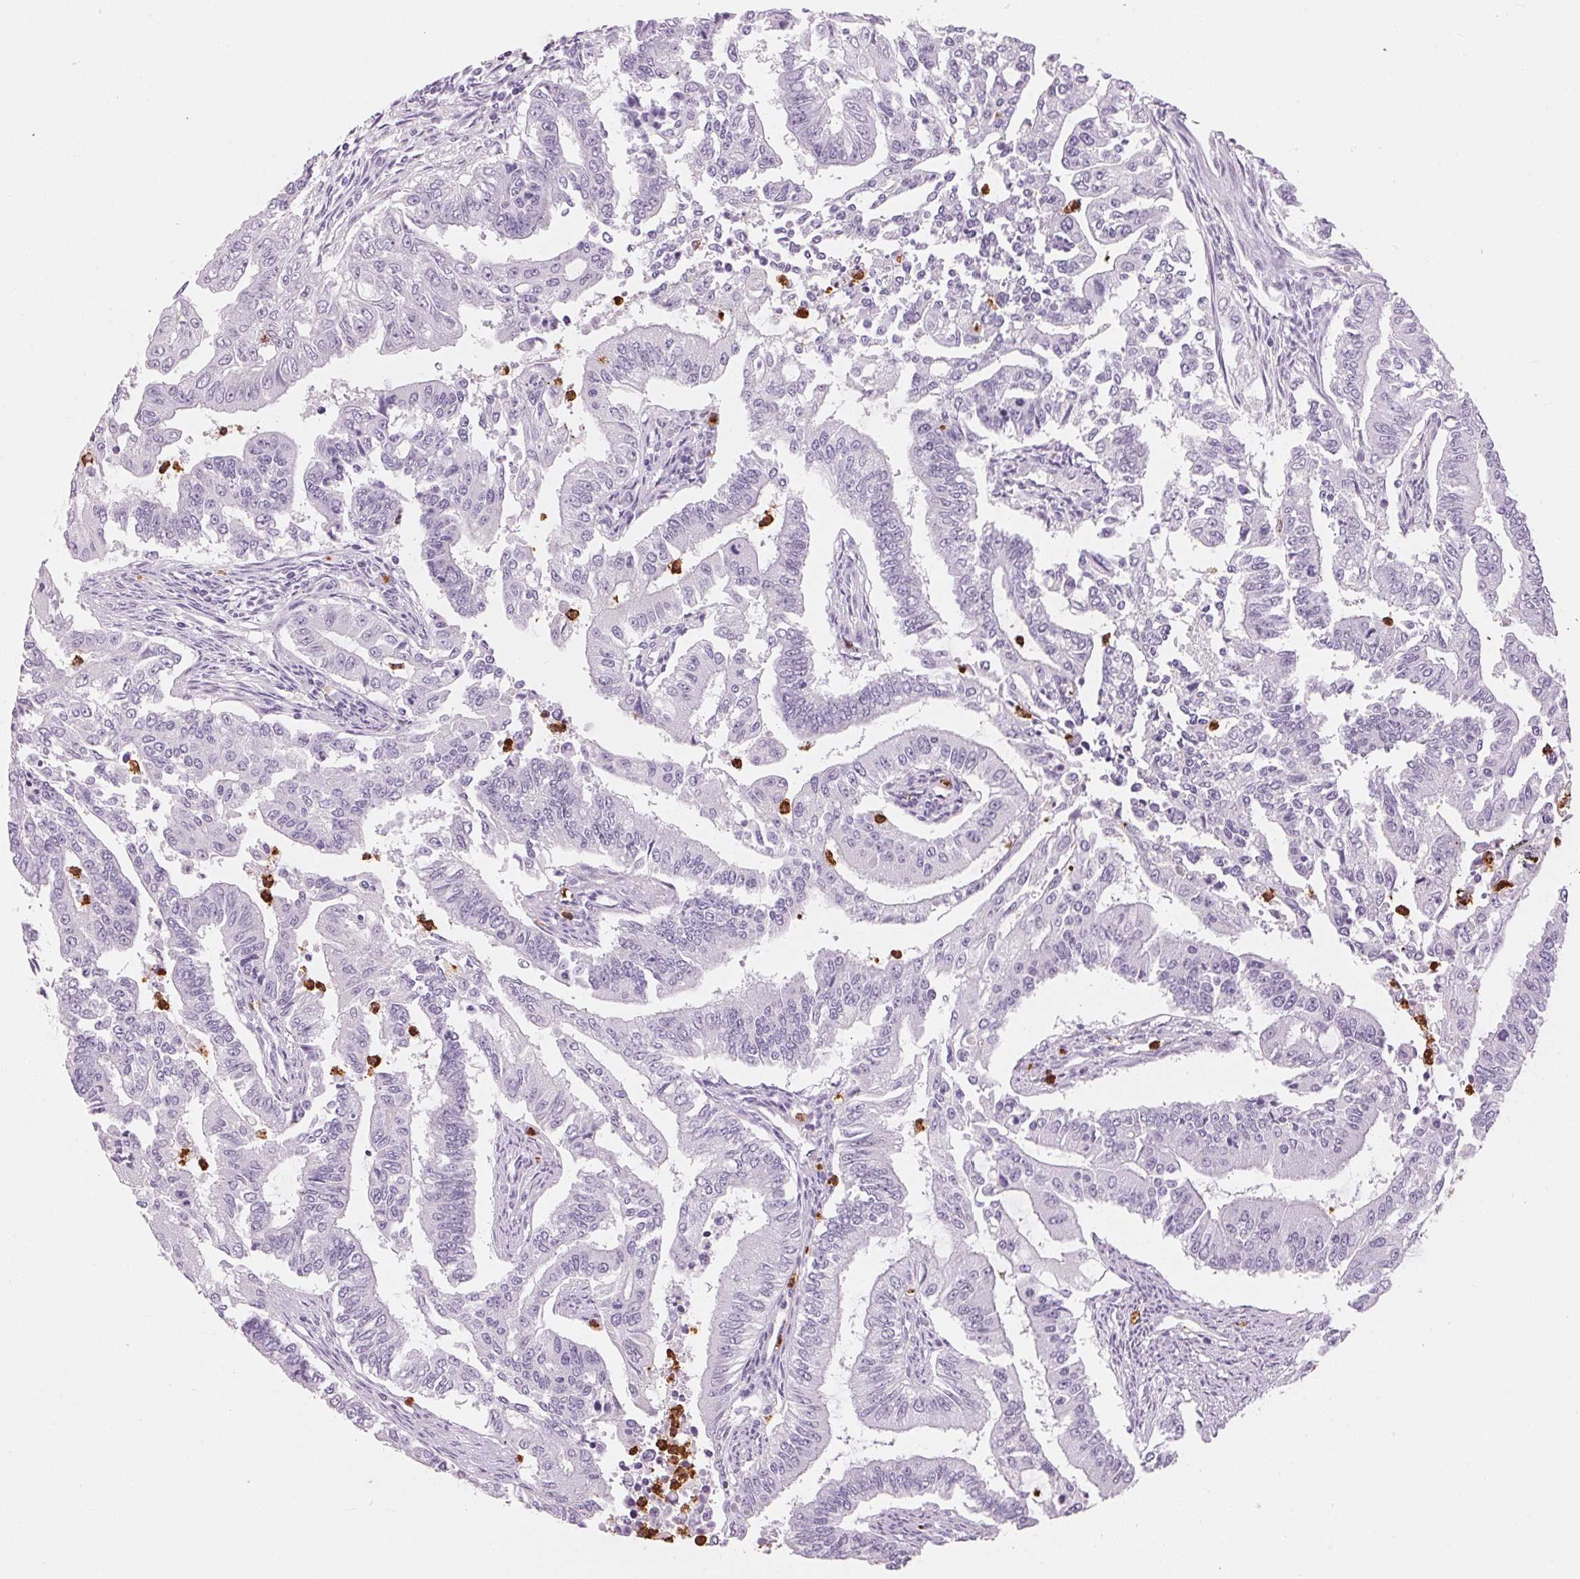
{"staining": {"intensity": "negative", "quantity": "none", "location": "none"}, "tissue": "endometrial cancer", "cell_type": "Tumor cells", "image_type": "cancer", "snomed": [{"axis": "morphology", "description": "Adenocarcinoma, NOS"}, {"axis": "topography", "description": "Uterus"}], "caption": "Endometrial adenocarcinoma was stained to show a protein in brown. There is no significant staining in tumor cells. (DAB (3,3'-diaminobenzidine) immunohistochemistry (IHC), high magnification).", "gene": "KLK7", "patient": {"sex": "female", "age": 59}}